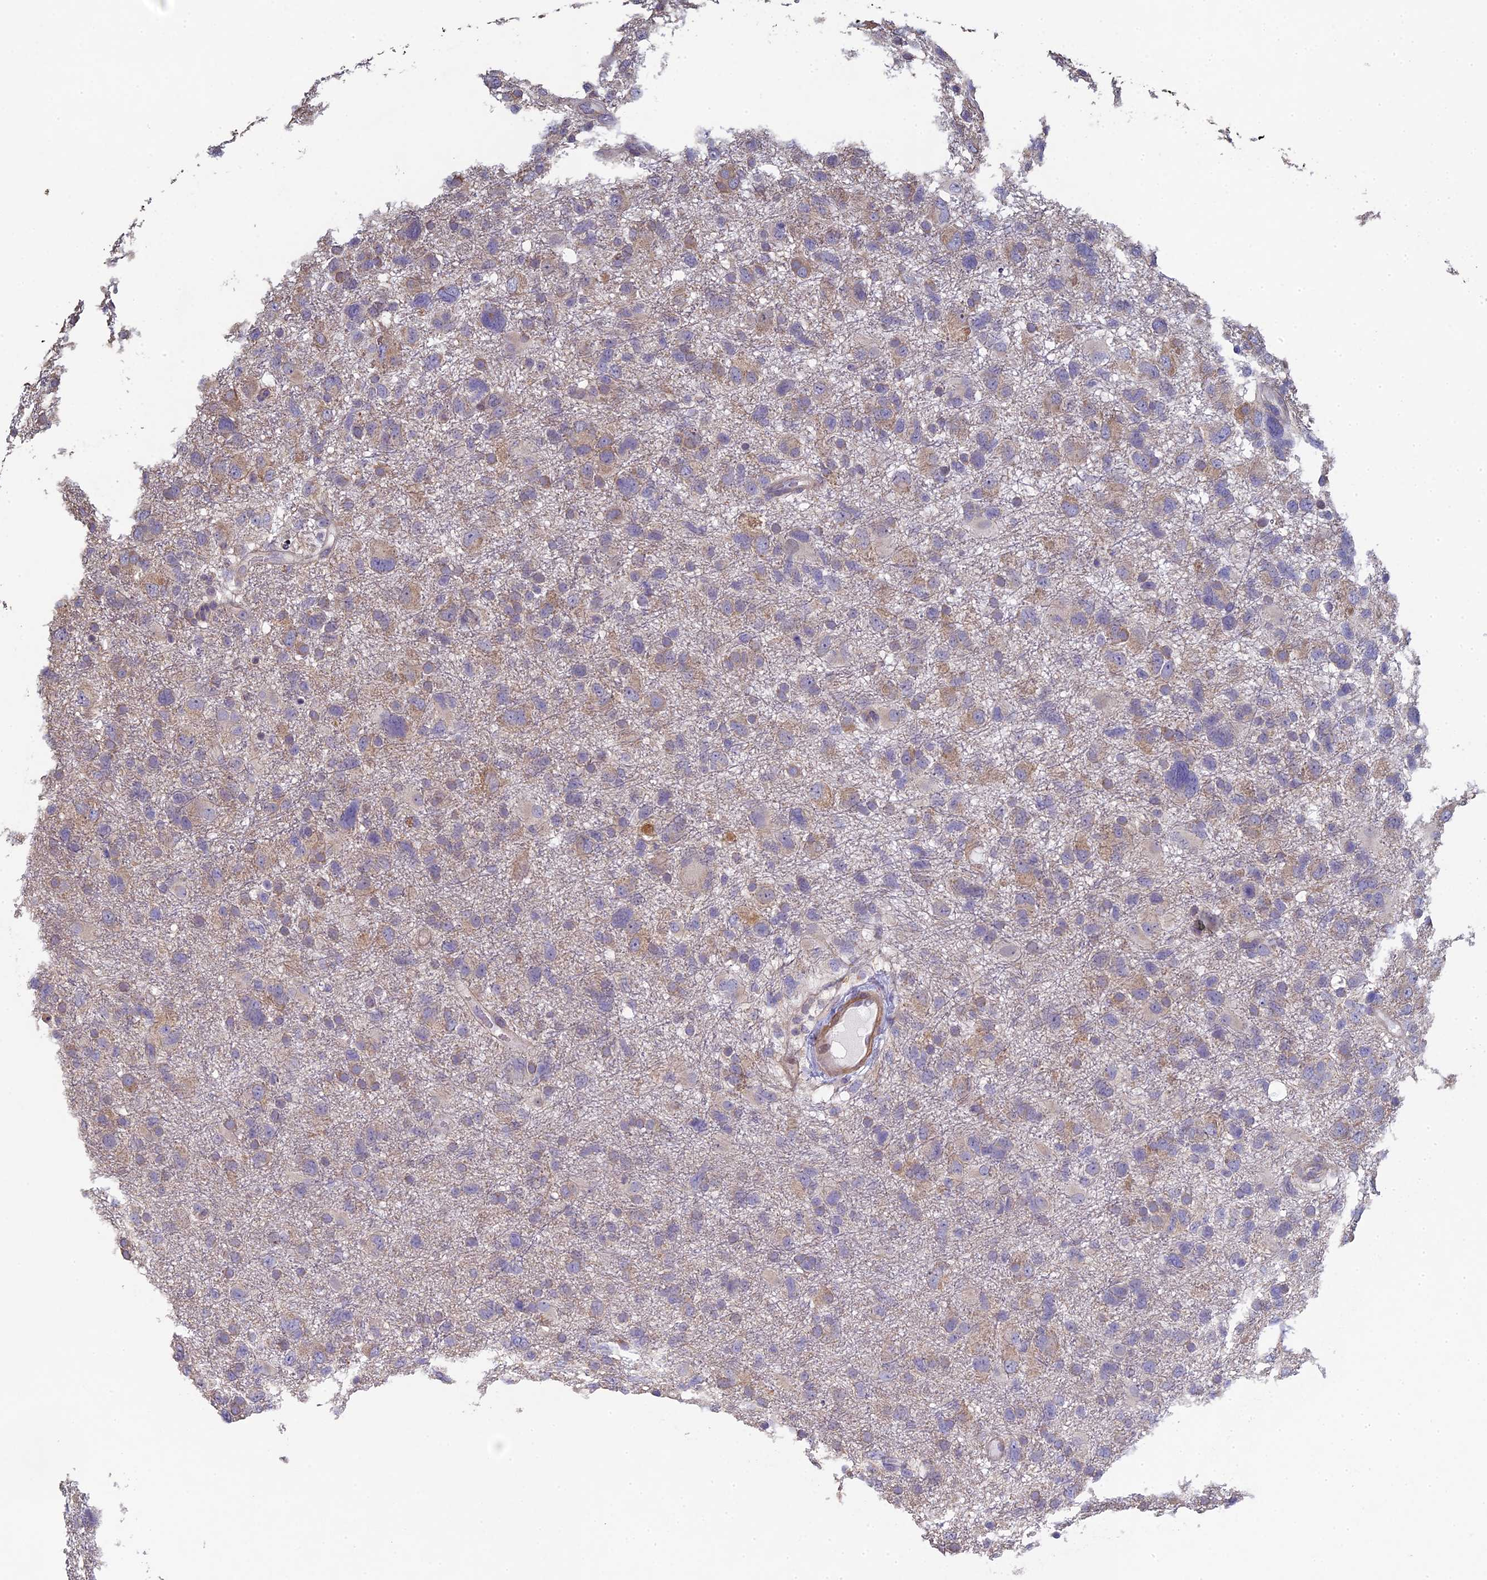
{"staining": {"intensity": "weak", "quantity": "<25%", "location": "cytoplasmic/membranous"}, "tissue": "glioma", "cell_type": "Tumor cells", "image_type": "cancer", "snomed": [{"axis": "morphology", "description": "Glioma, malignant, High grade"}, {"axis": "topography", "description": "Brain"}], "caption": "A histopathology image of glioma stained for a protein displays no brown staining in tumor cells.", "gene": "DIXDC1", "patient": {"sex": "male", "age": 61}}